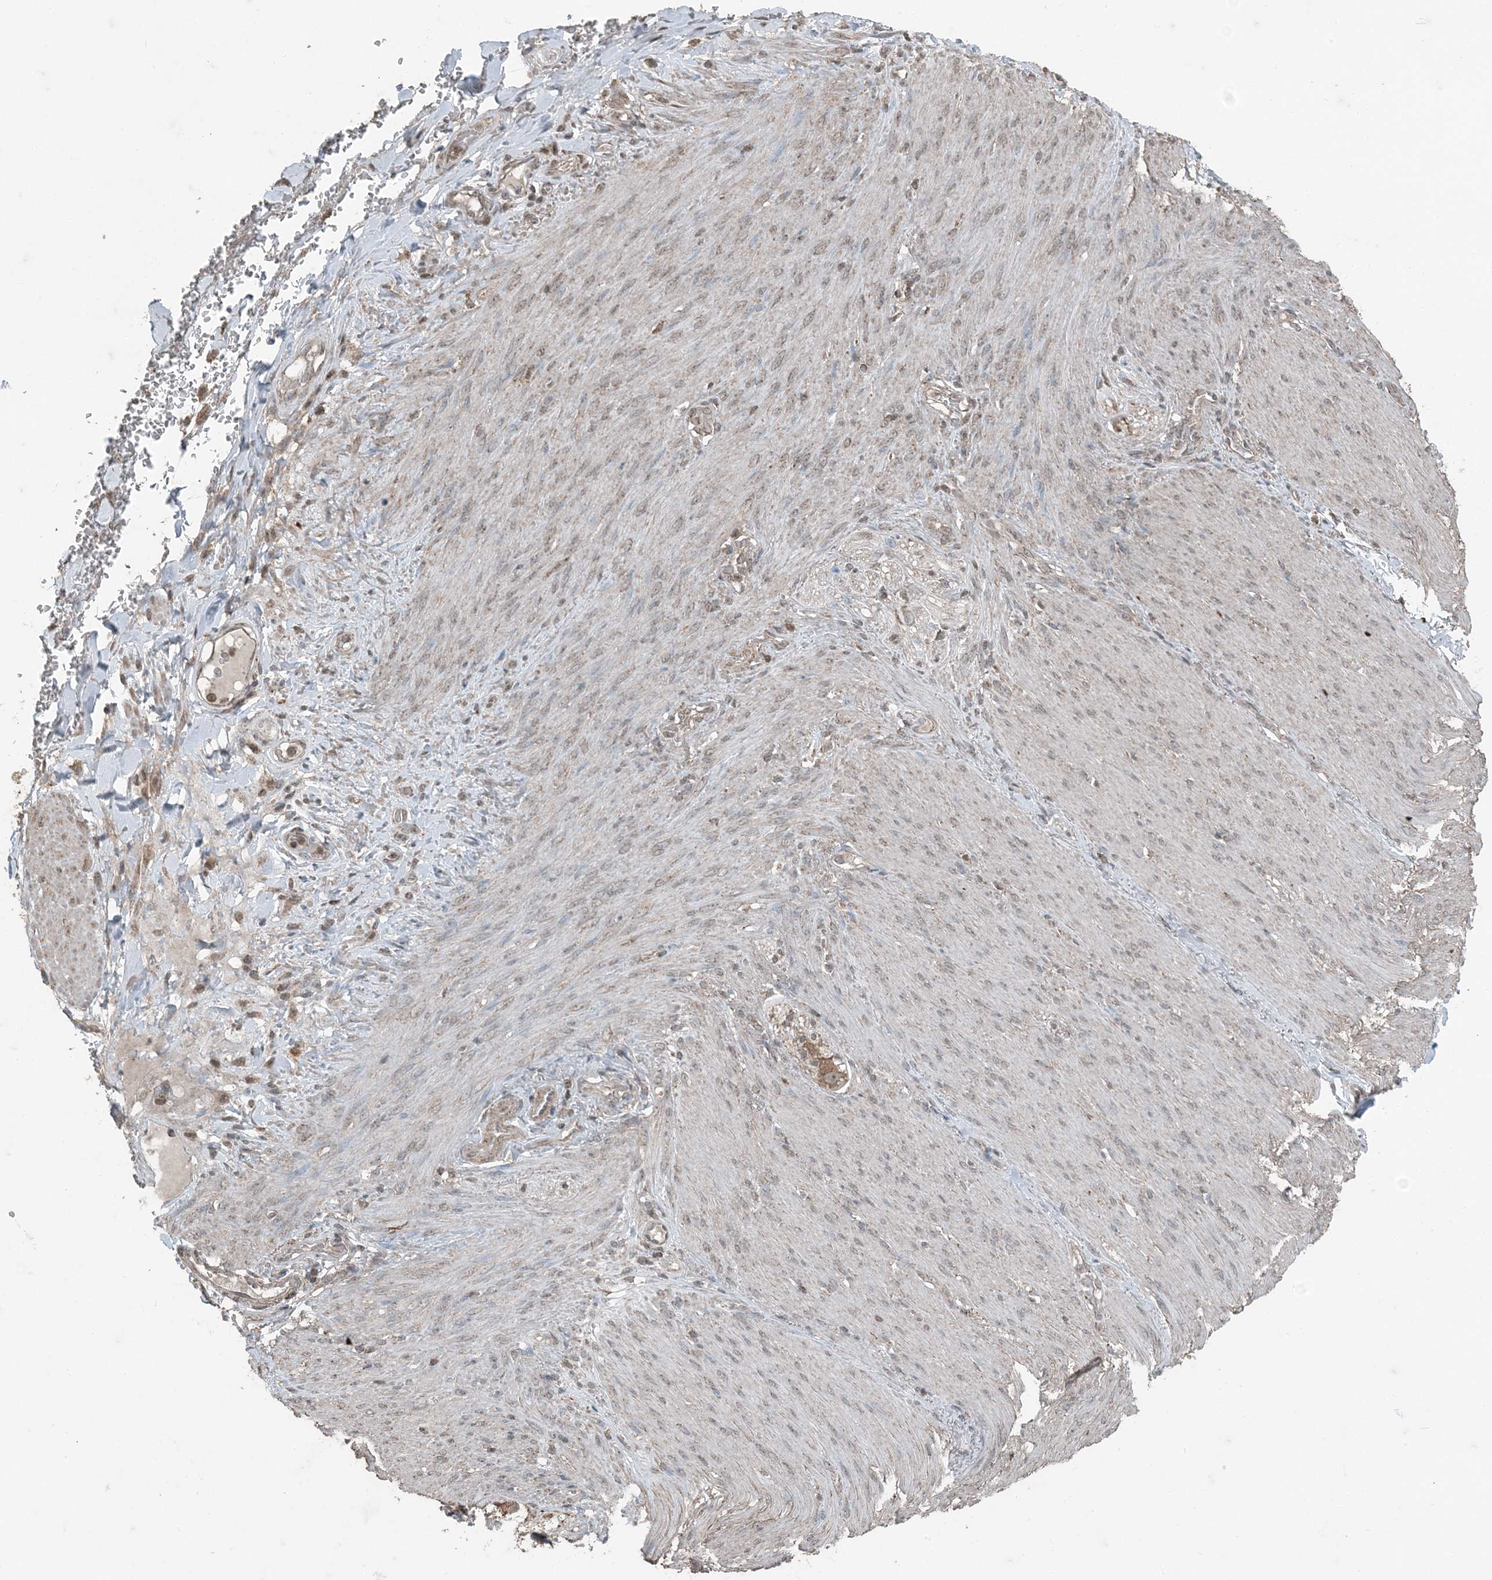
{"staining": {"intensity": "weak", "quantity": ">75%", "location": "nuclear"}, "tissue": "adipose tissue", "cell_type": "Adipocytes", "image_type": "normal", "snomed": [{"axis": "morphology", "description": "Normal tissue, NOS"}, {"axis": "topography", "description": "Colon"}, {"axis": "topography", "description": "Peripheral nerve tissue"}], "caption": "Benign adipose tissue exhibits weak nuclear staining in approximately >75% of adipocytes.", "gene": "GNL1", "patient": {"sex": "female", "age": 61}}